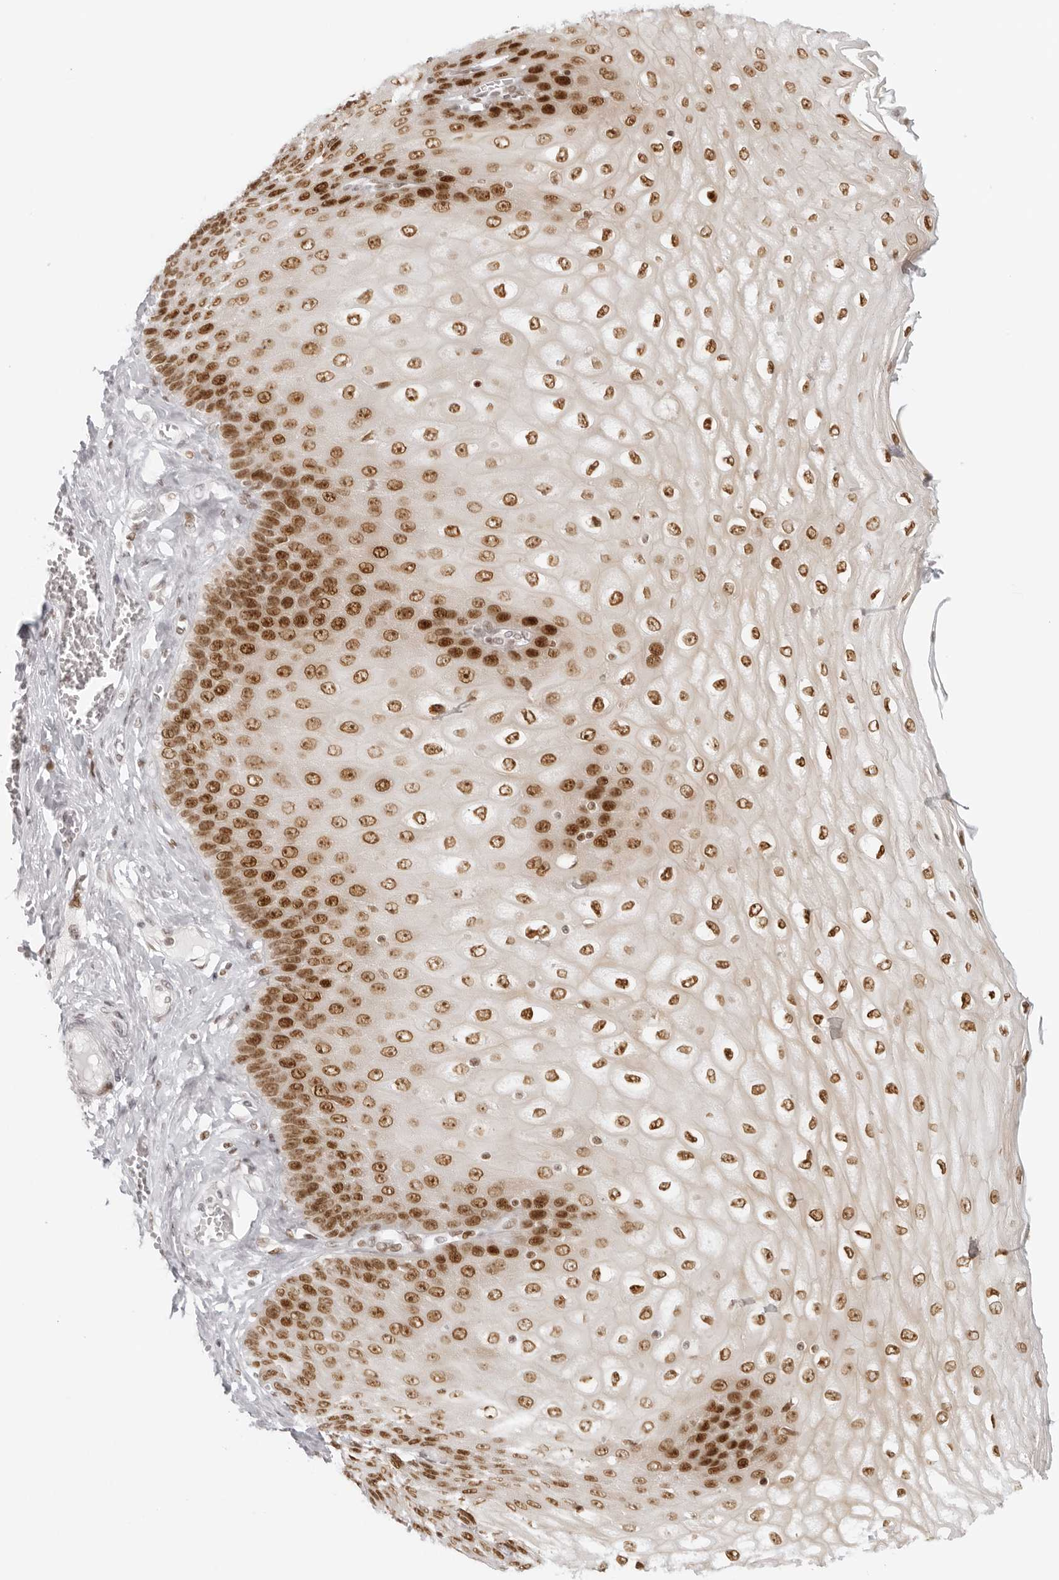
{"staining": {"intensity": "strong", "quantity": ">75%", "location": "nuclear"}, "tissue": "esophagus", "cell_type": "Squamous epithelial cells", "image_type": "normal", "snomed": [{"axis": "morphology", "description": "Normal tissue, NOS"}, {"axis": "topography", "description": "Esophagus"}], "caption": "Squamous epithelial cells show high levels of strong nuclear positivity in approximately >75% of cells in unremarkable esophagus. Immunohistochemistry (ihc) stains the protein in brown and the nuclei are stained blue.", "gene": "RCC1", "patient": {"sex": "male", "age": 60}}